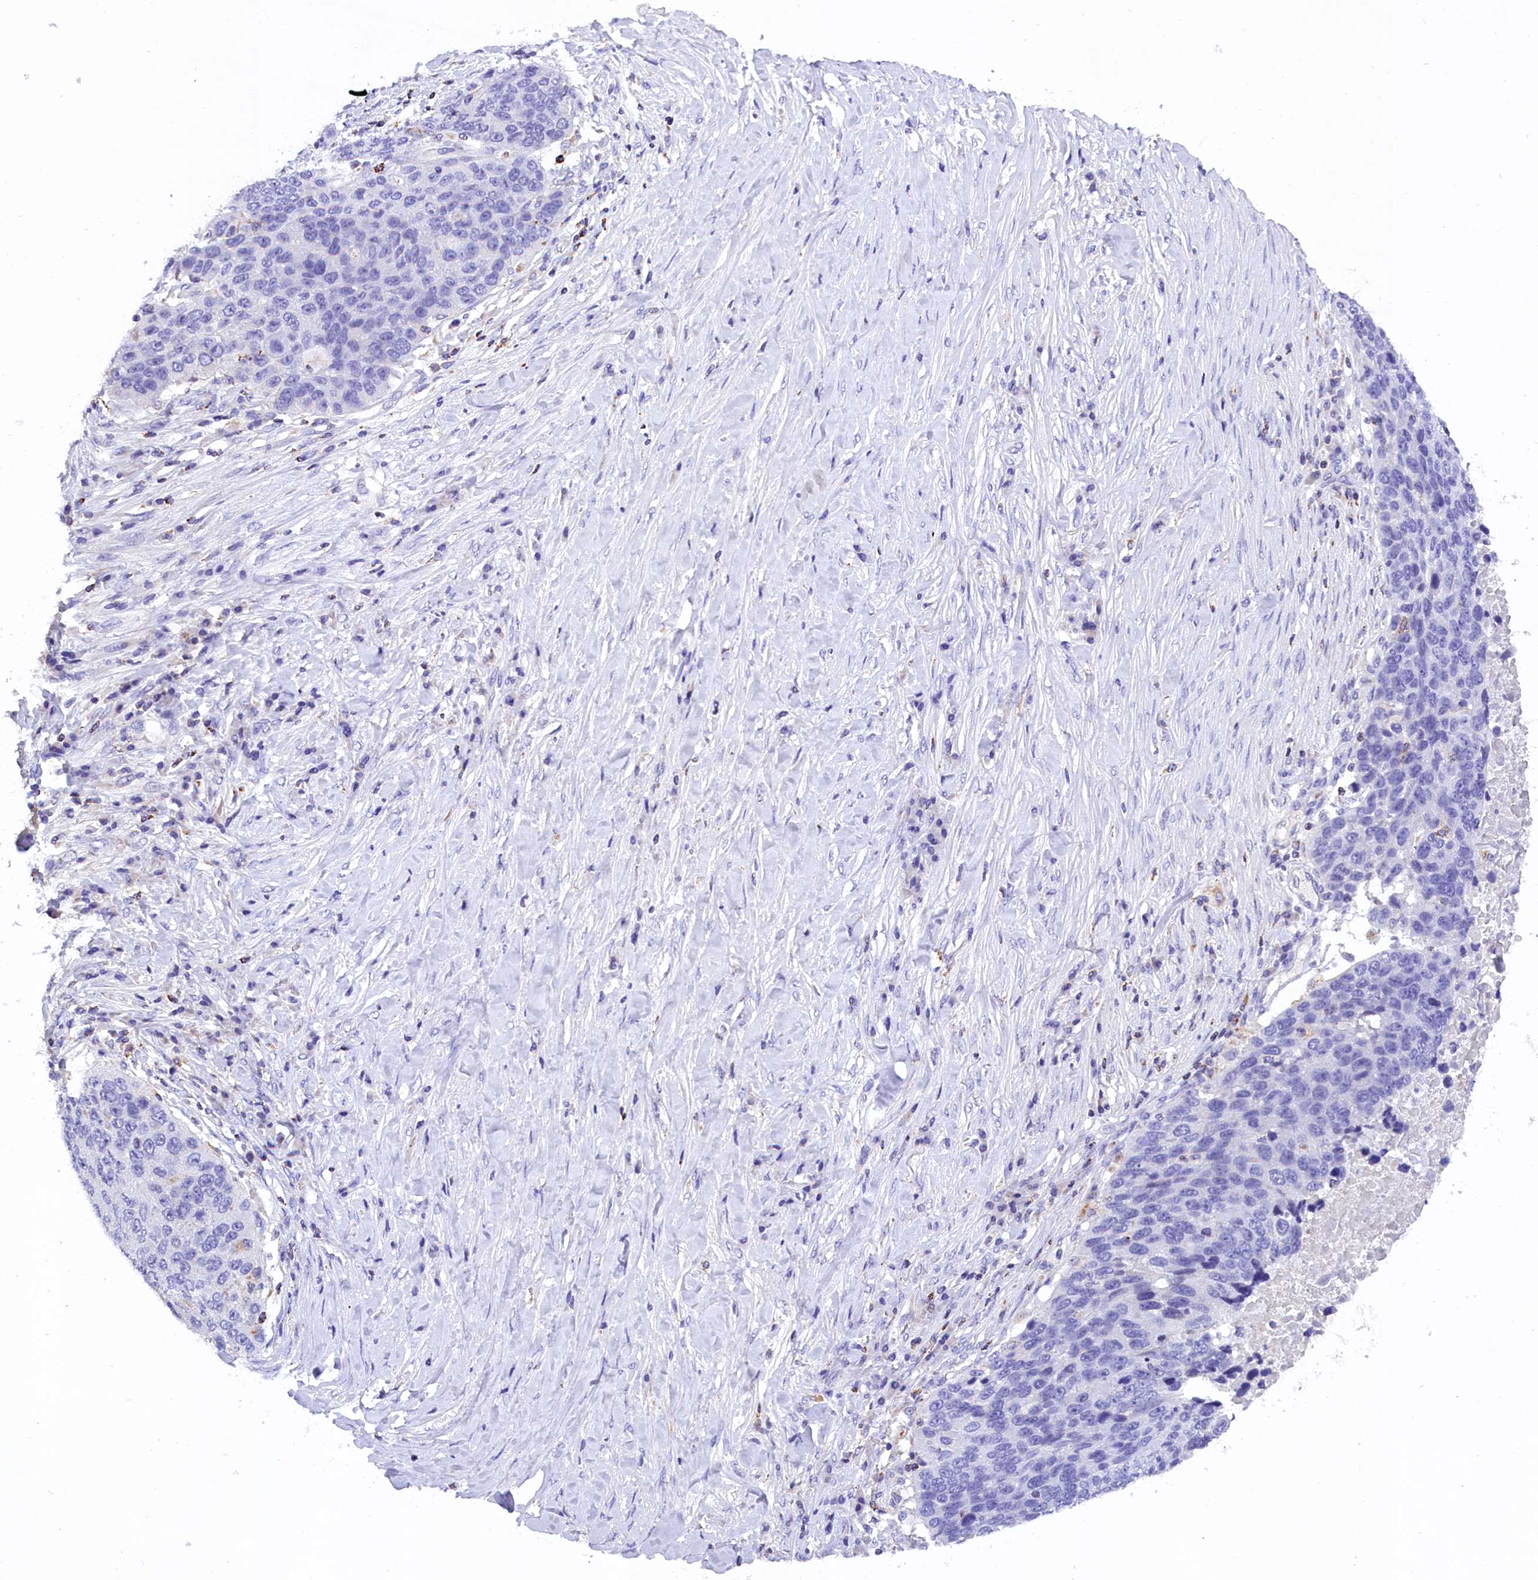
{"staining": {"intensity": "negative", "quantity": "none", "location": "none"}, "tissue": "lung cancer", "cell_type": "Tumor cells", "image_type": "cancer", "snomed": [{"axis": "morphology", "description": "Normal tissue, NOS"}, {"axis": "morphology", "description": "Squamous cell carcinoma, NOS"}, {"axis": "topography", "description": "Lymph node"}, {"axis": "topography", "description": "Lung"}], "caption": "This is a histopathology image of immunohistochemistry (IHC) staining of squamous cell carcinoma (lung), which shows no expression in tumor cells.", "gene": "ABAT", "patient": {"sex": "male", "age": 66}}